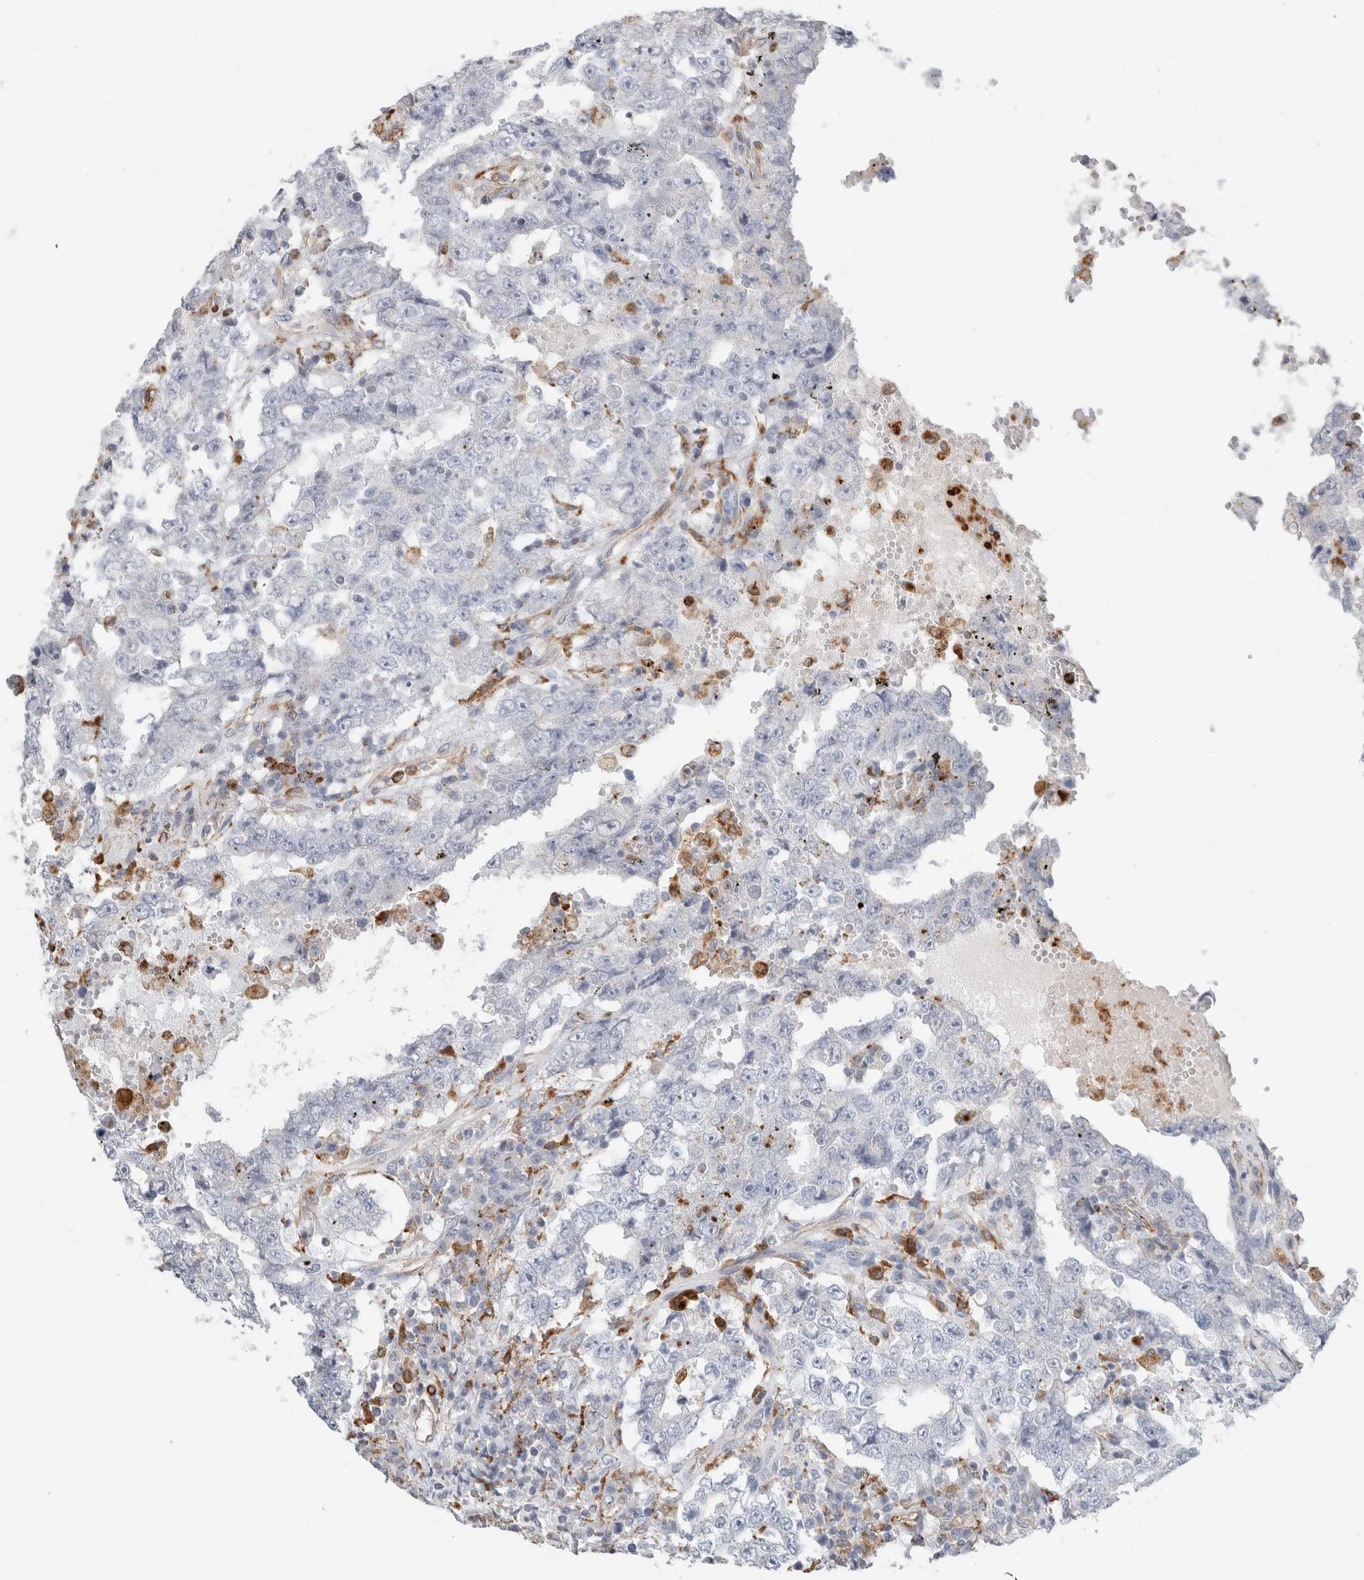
{"staining": {"intensity": "negative", "quantity": "none", "location": "none"}, "tissue": "testis cancer", "cell_type": "Tumor cells", "image_type": "cancer", "snomed": [{"axis": "morphology", "description": "Carcinoma, Embryonal, NOS"}, {"axis": "topography", "description": "Testis"}], "caption": "An IHC micrograph of testis cancer (embryonal carcinoma) is shown. There is no staining in tumor cells of testis cancer (embryonal carcinoma).", "gene": "LY86", "patient": {"sex": "male", "age": 26}}